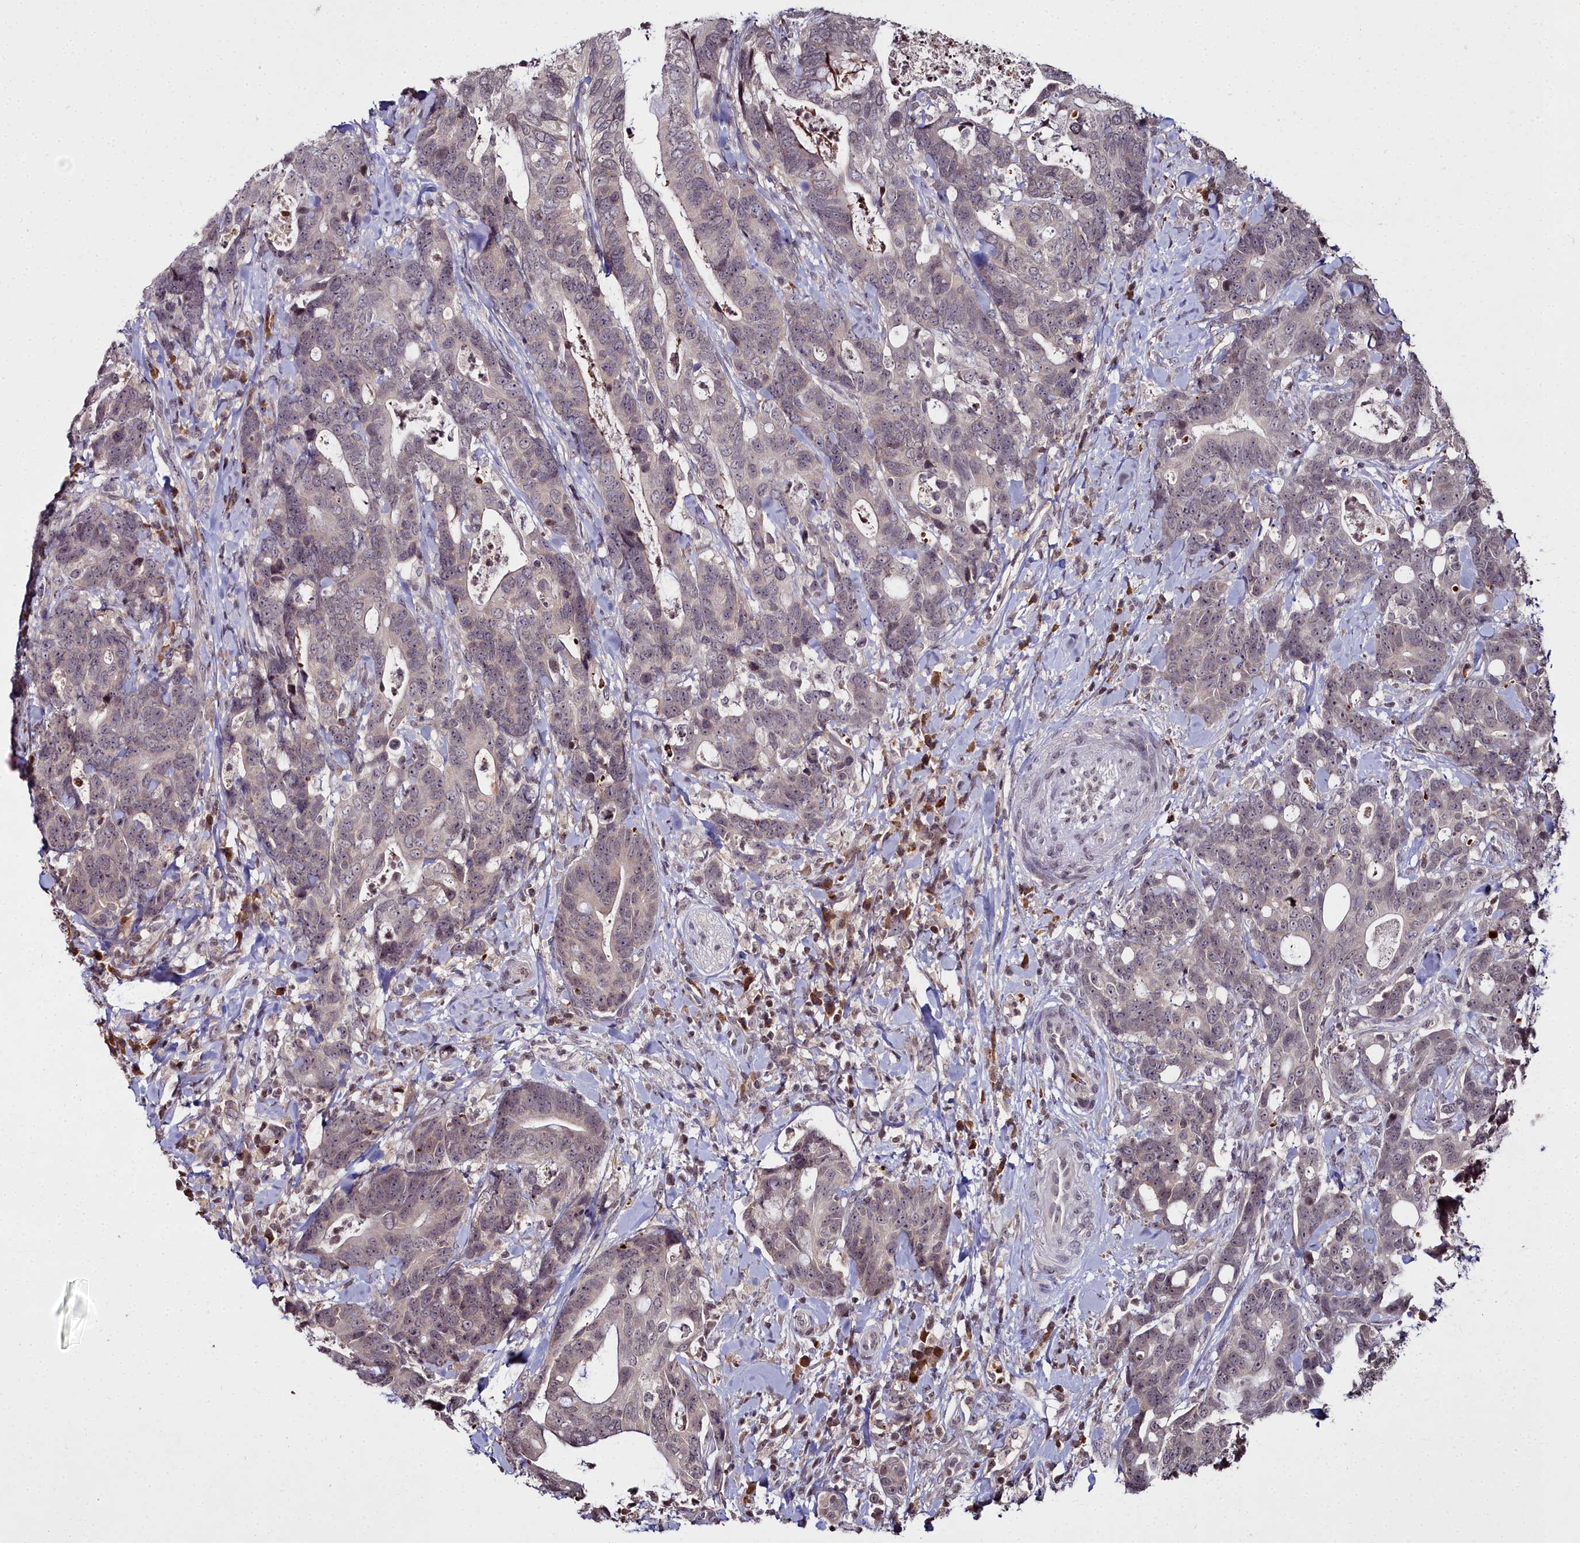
{"staining": {"intensity": "weak", "quantity": "<25%", "location": "nuclear"}, "tissue": "colorectal cancer", "cell_type": "Tumor cells", "image_type": "cancer", "snomed": [{"axis": "morphology", "description": "Adenocarcinoma, NOS"}, {"axis": "topography", "description": "Colon"}], "caption": "This is an immunohistochemistry micrograph of colorectal cancer (adenocarcinoma). There is no expression in tumor cells.", "gene": "FZD4", "patient": {"sex": "female", "age": 82}}